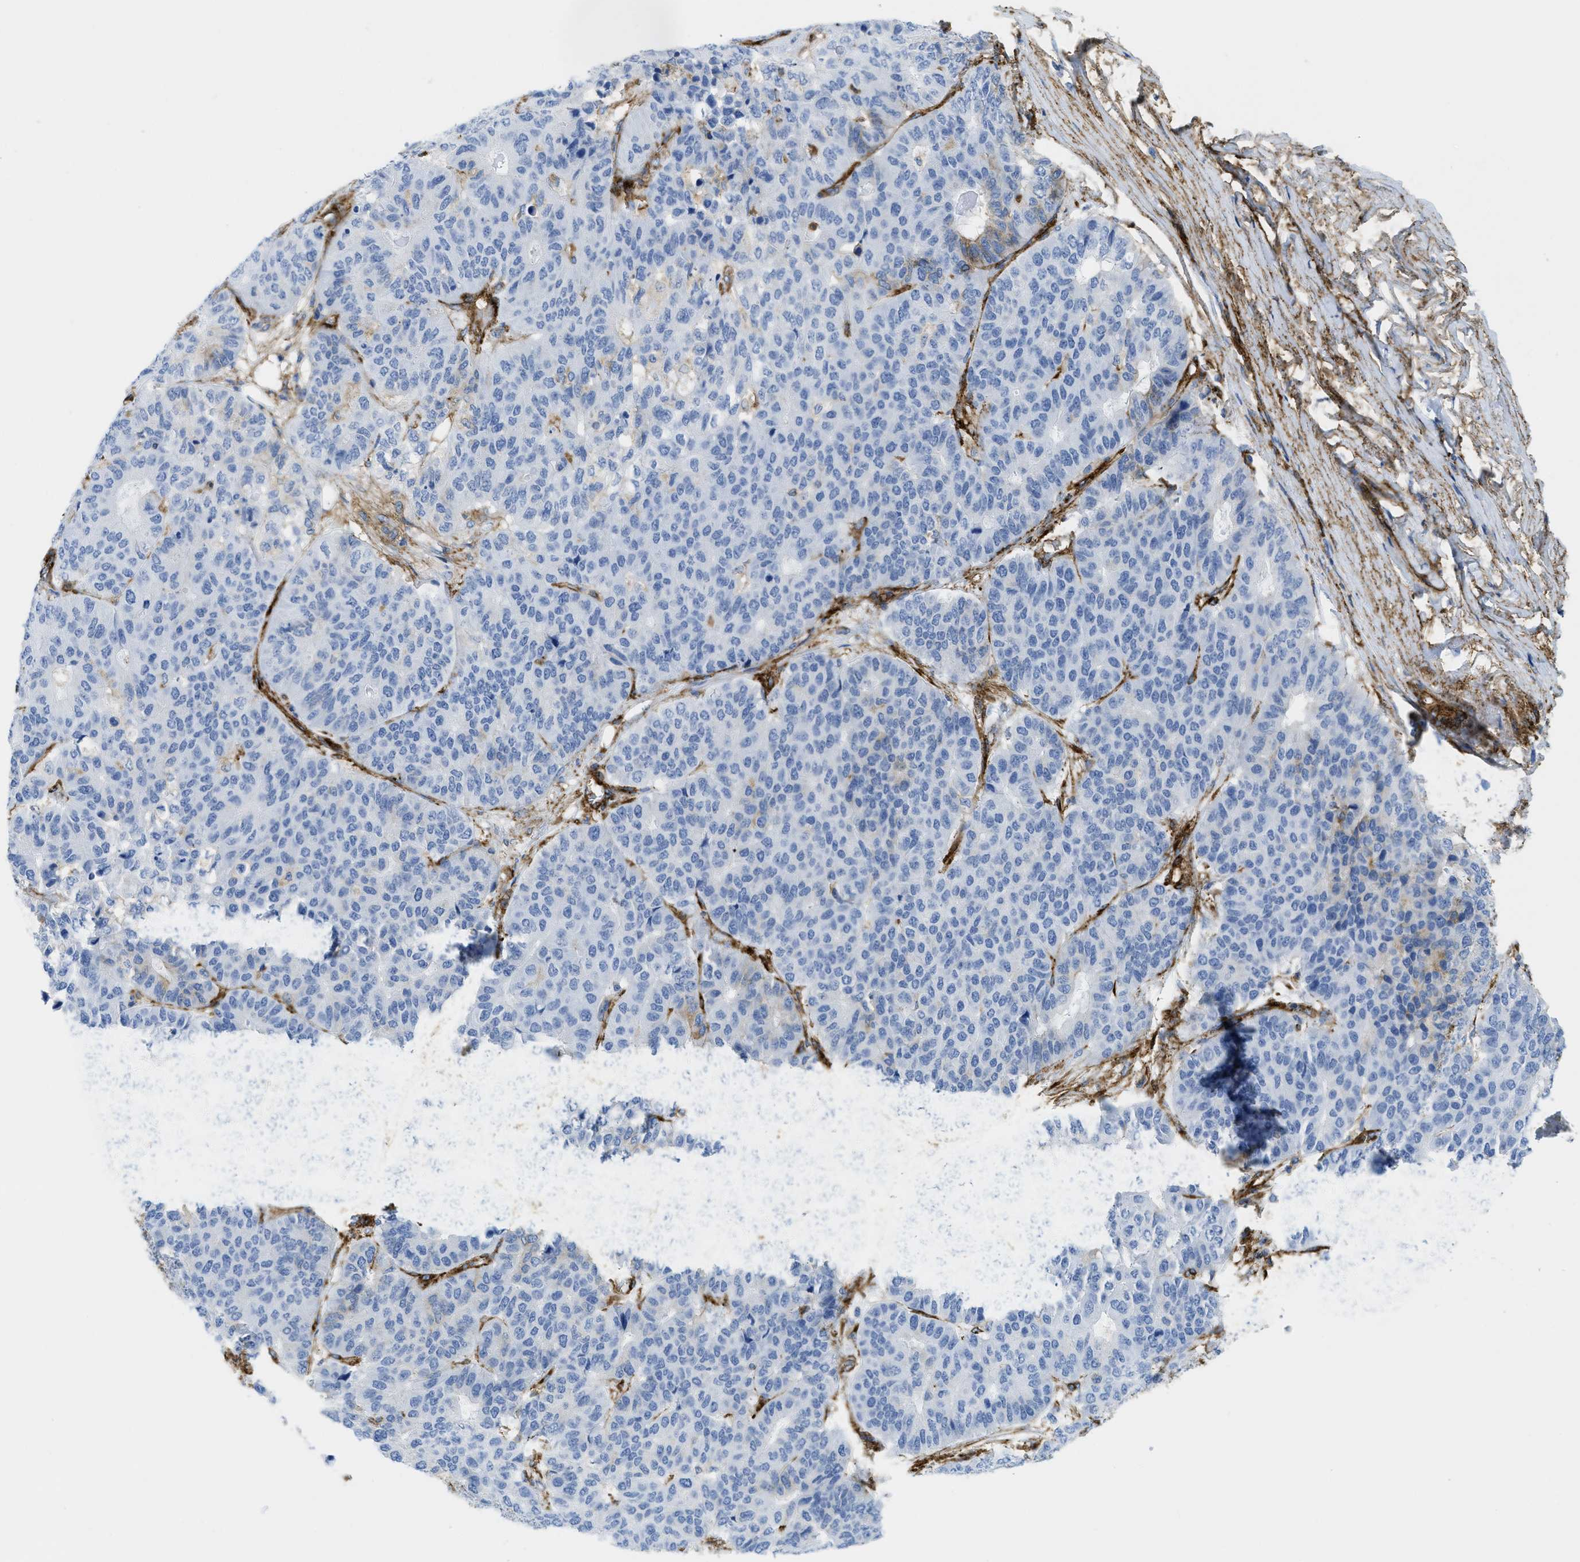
{"staining": {"intensity": "moderate", "quantity": "<25%", "location": "cytoplasmic/membranous"}, "tissue": "pancreatic cancer", "cell_type": "Tumor cells", "image_type": "cancer", "snomed": [{"axis": "morphology", "description": "Adenocarcinoma, NOS"}, {"axis": "topography", "description": "Pancreas"}], "caption": "Protein expression analysis of human pancreatic cancer reveals moderate cytoplasmic/membranous staining in about <25% of tumor cells.", "gene": "HIP1", "patient": {"sex": "male", "age": 50}}